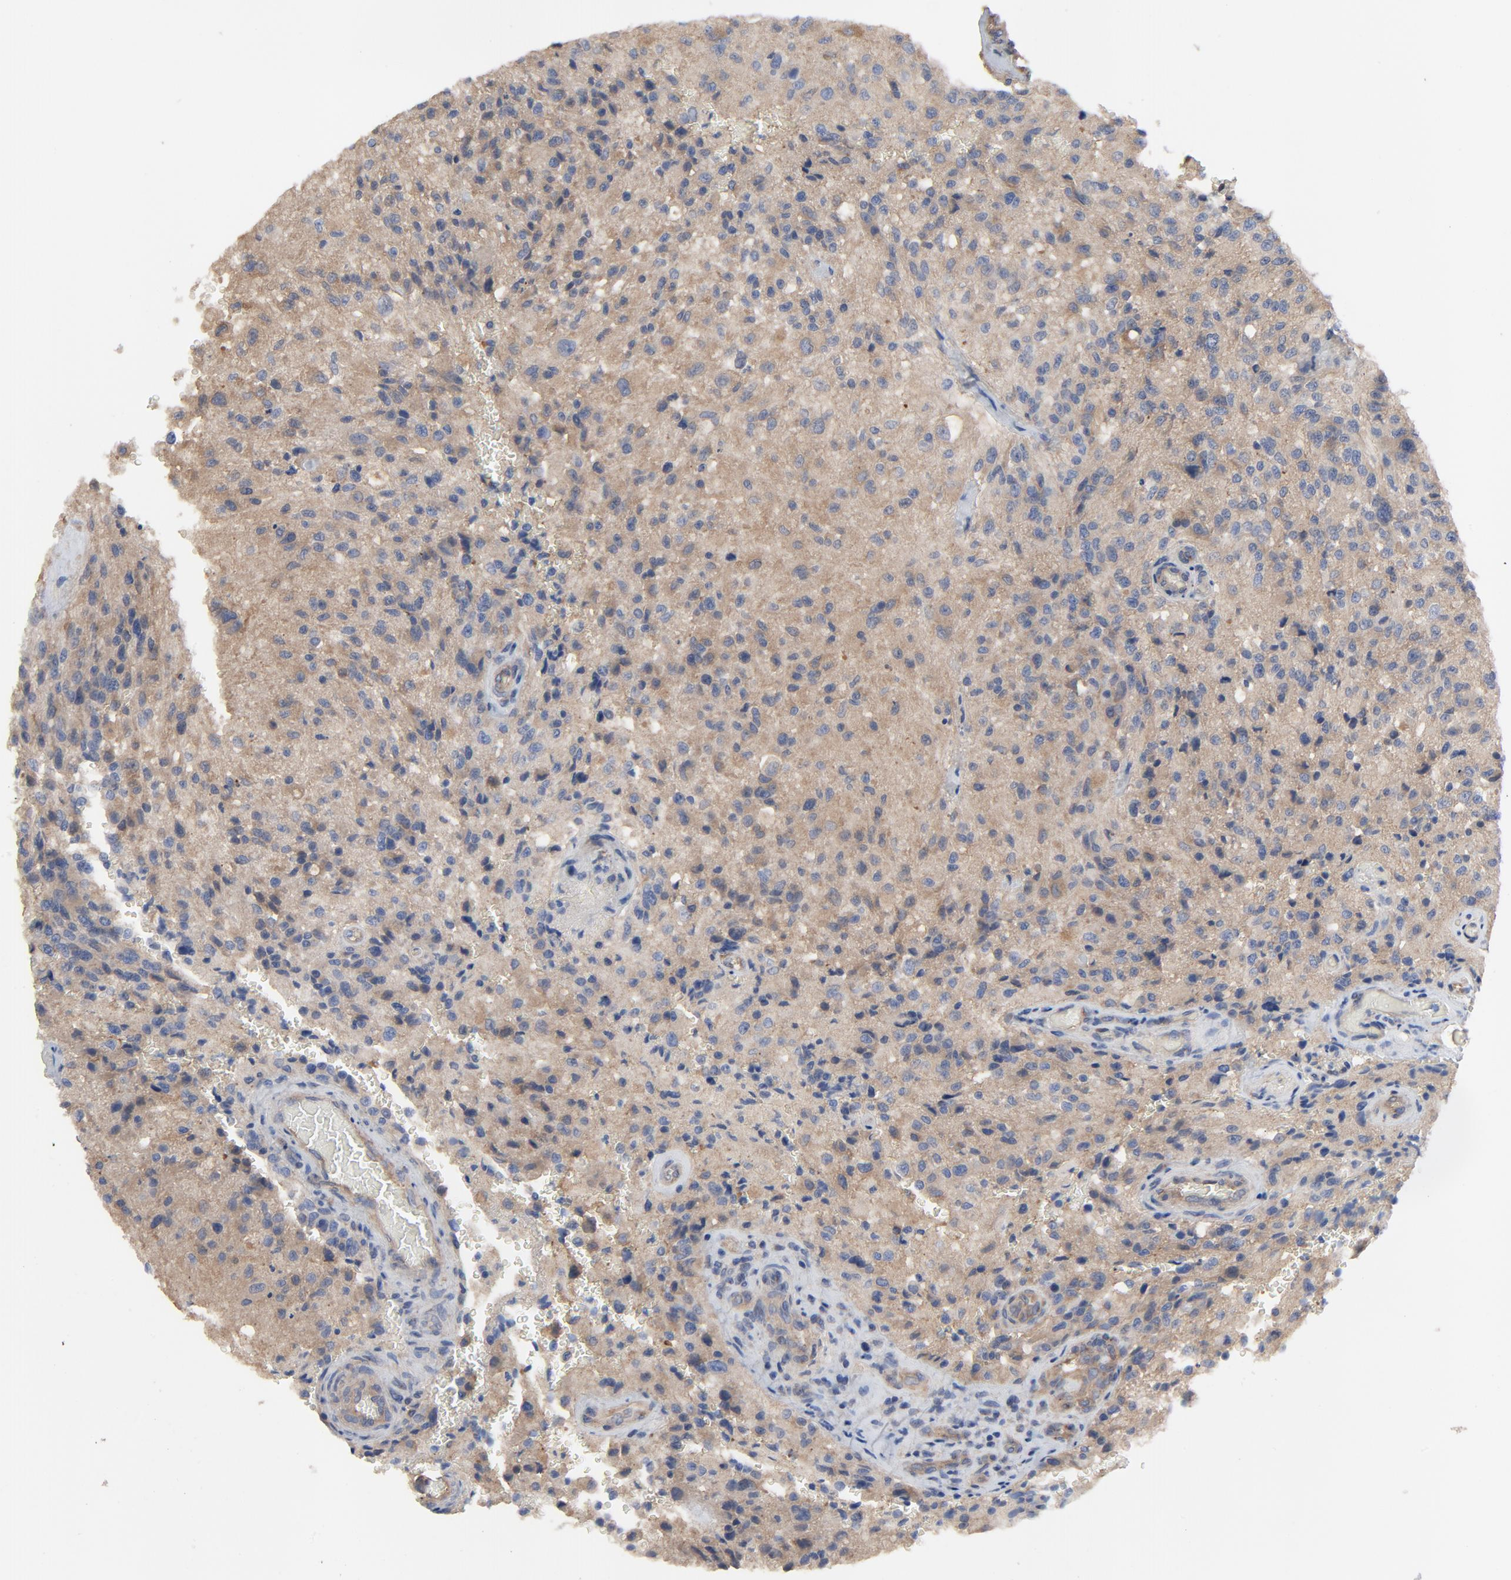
{"staining": {"intensity": "moderate", "quantity": ">75%", "location": "cytoplasmic/membranous"}, "tissue": "glioma", "cell_type": "Tumor cells", "image_type": "cancer", "snomed": [{"axis": "morphology", "description": "Normal tissue, NOS"}, {"axis": "morphology", "description": "Glioma, malignant, High grade"}, {"axis": "topography", "description": "Cerebral cortex"}], "caption": "Protein staining of malignant glioma (high-grade) tissue shows moderate cytoplasmic/membranous expression in about >75% of tumor cells.", "gene": "DYNLT3", "patient": {"sex": "male", "age": 56}}